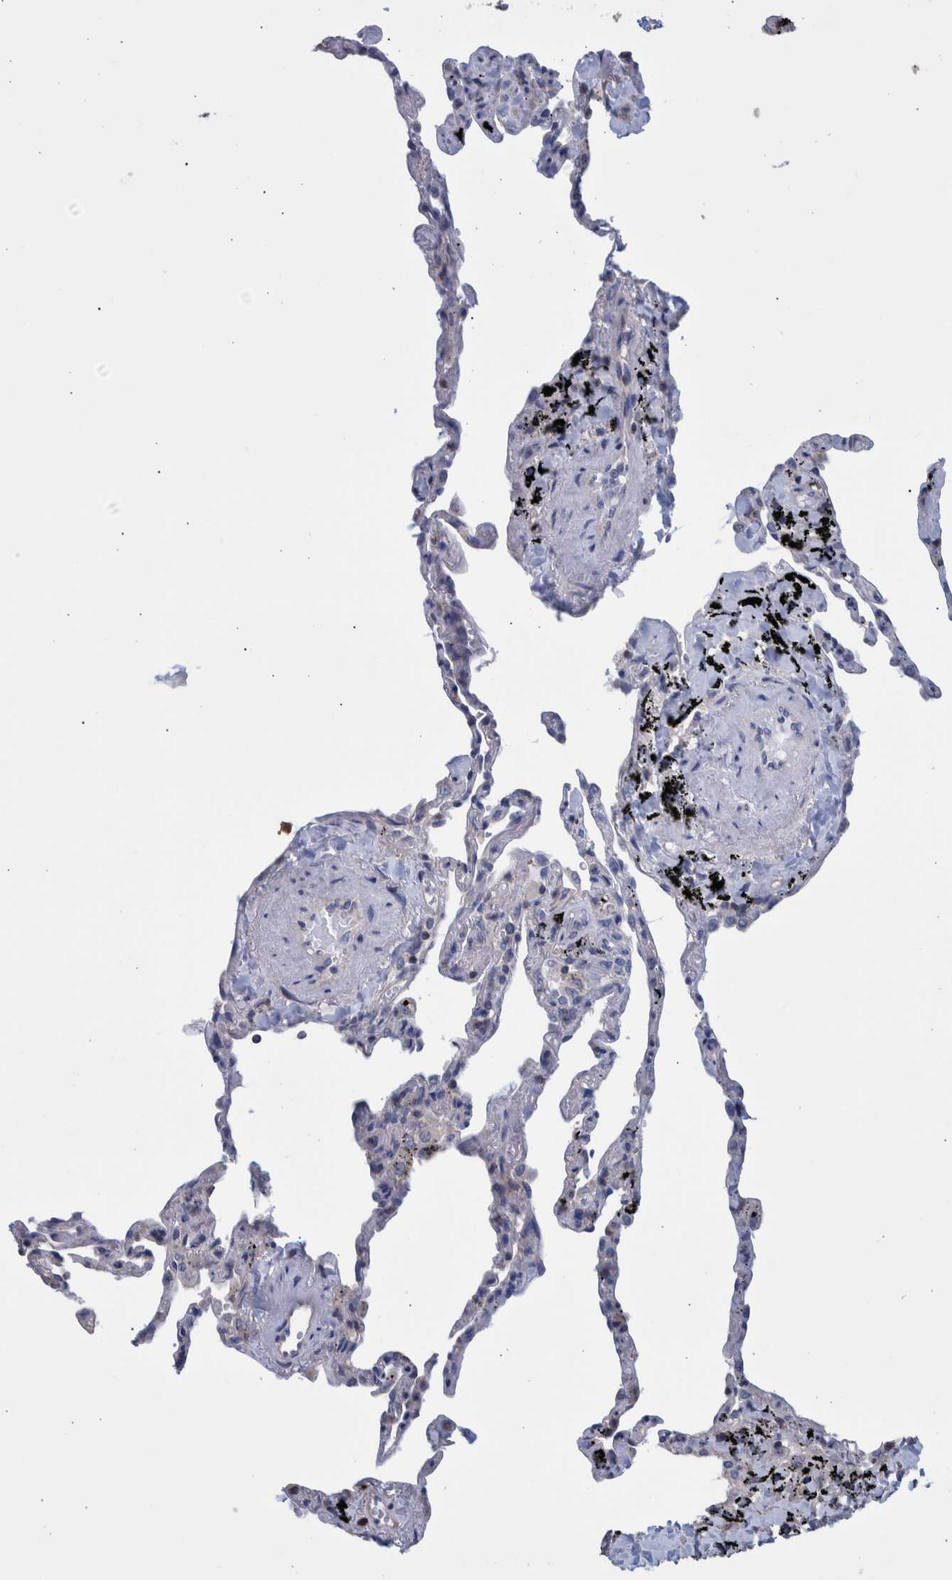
{"staining": {"intensity": "negative", "quantity": "none", "location": "none"}, "tissue": "lung", "cell_type": "Alveolar cells", "image_type": "normal", "snomed": [{"axis": "morphology", "description": "Normal tissue, NOS"}, {"axis": "topography", "description": "Lung"}], "caption": "IHC image of benign lung stained for a protein (brown), which exhibits no staining in alveolar cells. Nuclei are stained in blue.", "gene": "PPP3CC", "patient": {"sex": "male", "age": 59}}